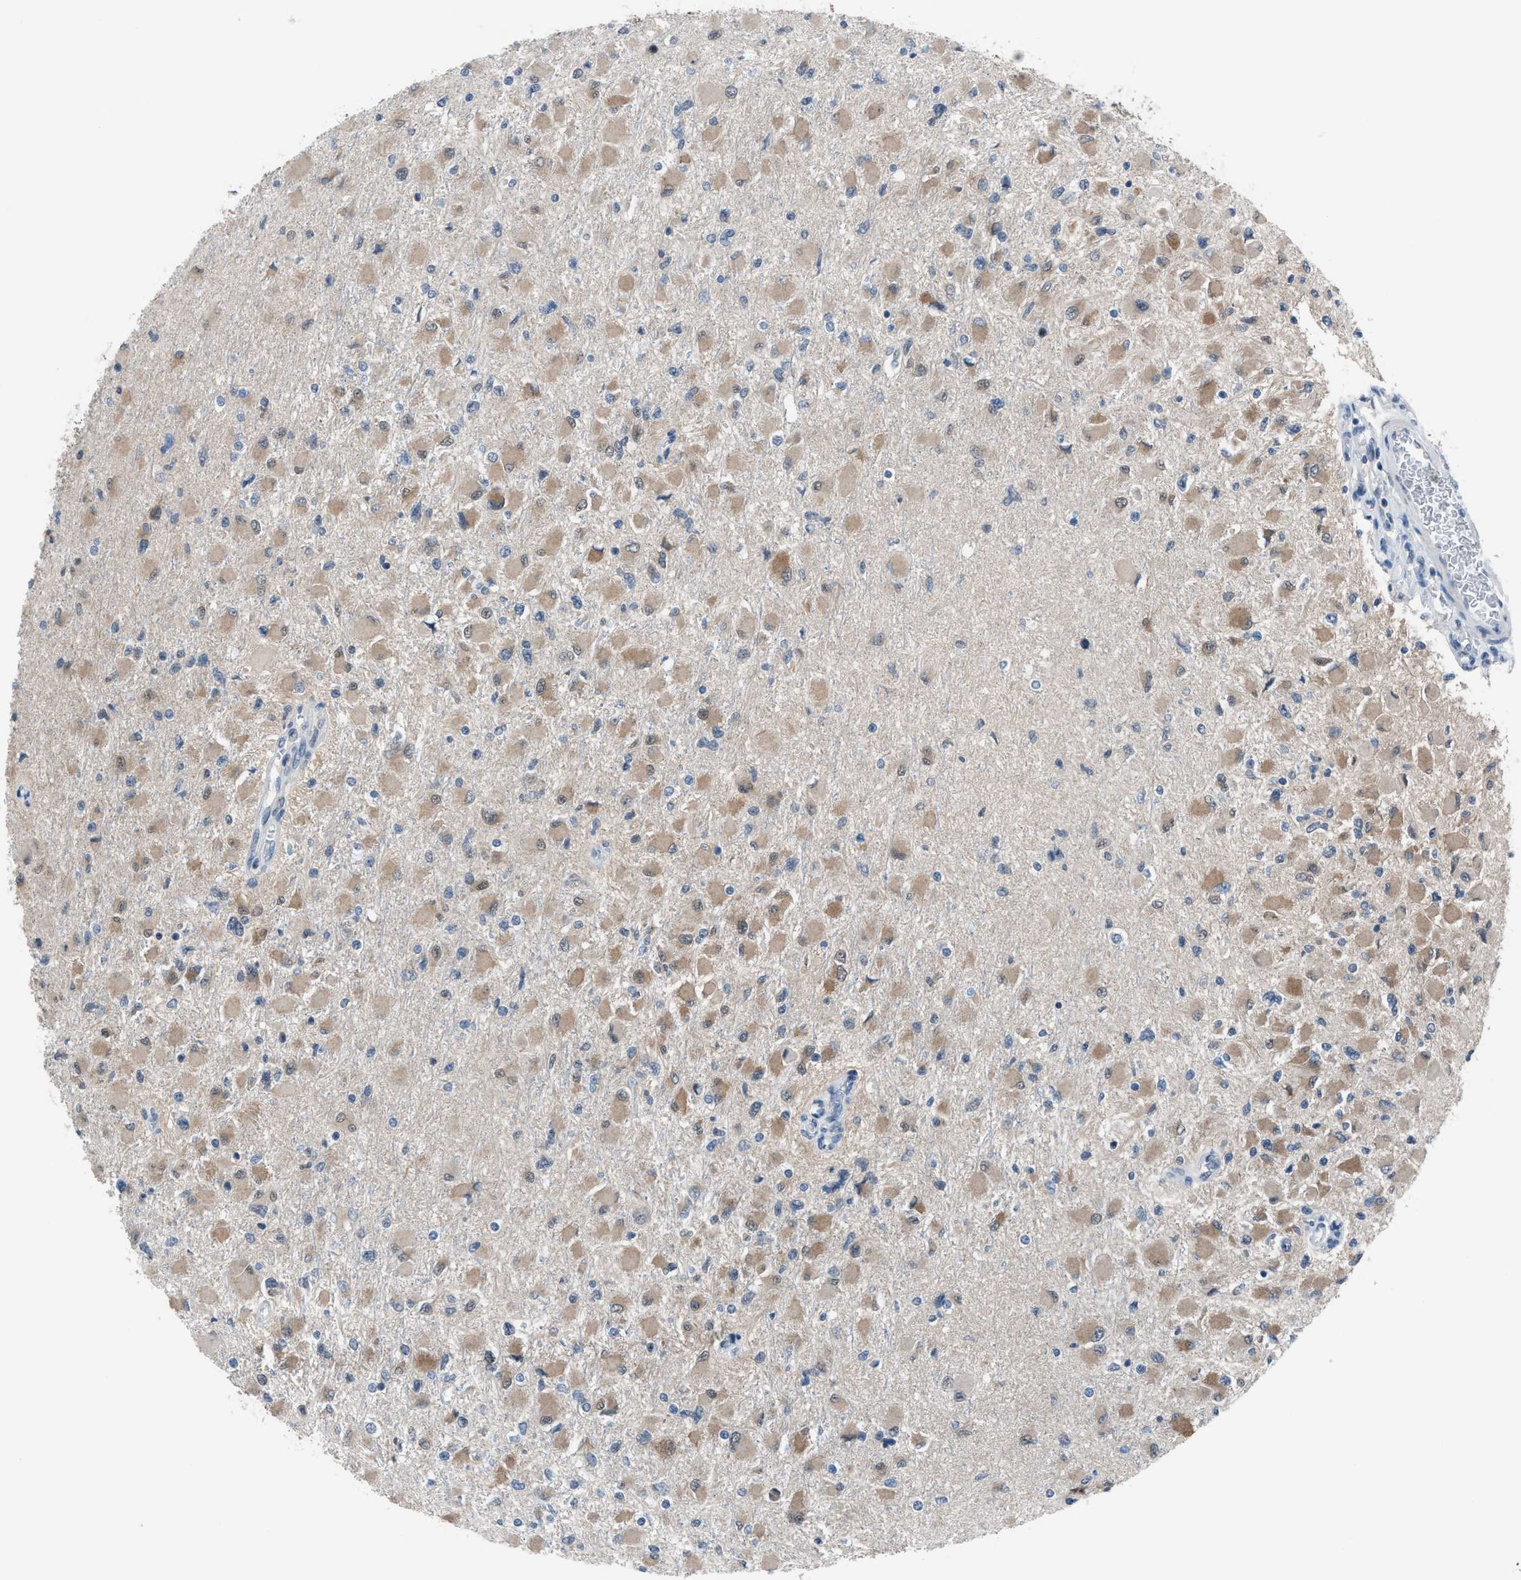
{"staining": {"intensity": "weak", "quantity": ">75%", "location": "cytoplasmic/membranous"}, "tissue": "glioma", "cell_type": "Tumor cells", "image_type": "cancer", "snomed": [{"axis": "morphology", "description": "Glioma, malignant, High grade"}, {"axis": "topography", "description": "Cerebral cortex"}], "caption": "Protein analysis of malignant high-grade glioma tissue reveals weak cytoplasmic/membranous staining in about >75% of tumor cells.", "gene": "ANAPC11", "patient": {"sex": "female", "age": 36}}